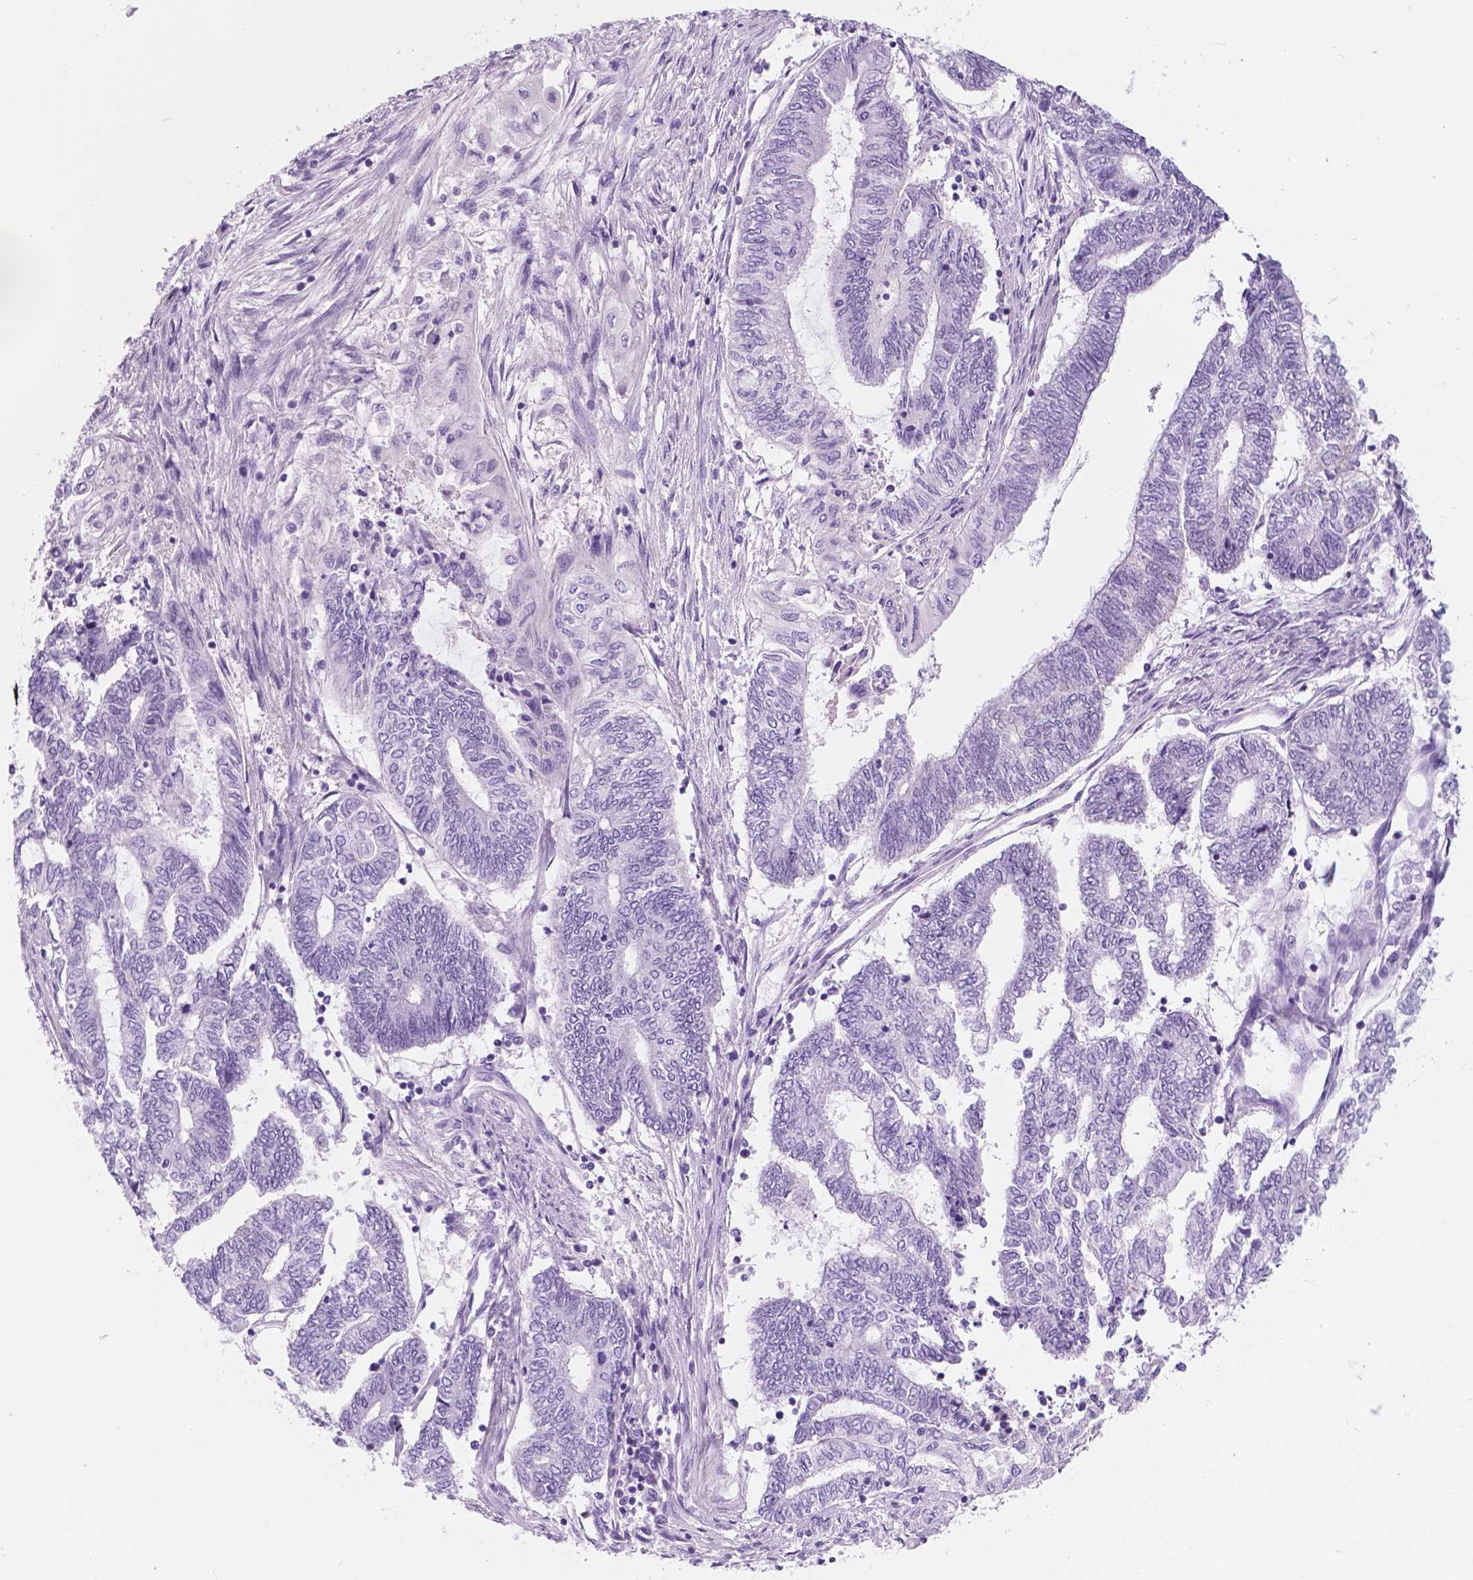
{"staining": {"intensity": "negative", "quantity": "none", "location": "none"}, "tissue": "endometrial cancer", "cell_type": "Tumor cells", "image_type": "cancer", "snomed": [{"axis": "morphology", "description": "Adenocarcinoma, NOS"}, {"axis": "topography", "description": "Uterus"}, {"axis": "topography", "description": "Endometrium"}], "caption": "Tumor cells are negative for protein expression in human endometrial adenocarcinoma. (DAB IHC with hematoxylin counter stain).", "gene": "CUZD1", "patient": {"sex": "female", "age": 70}}